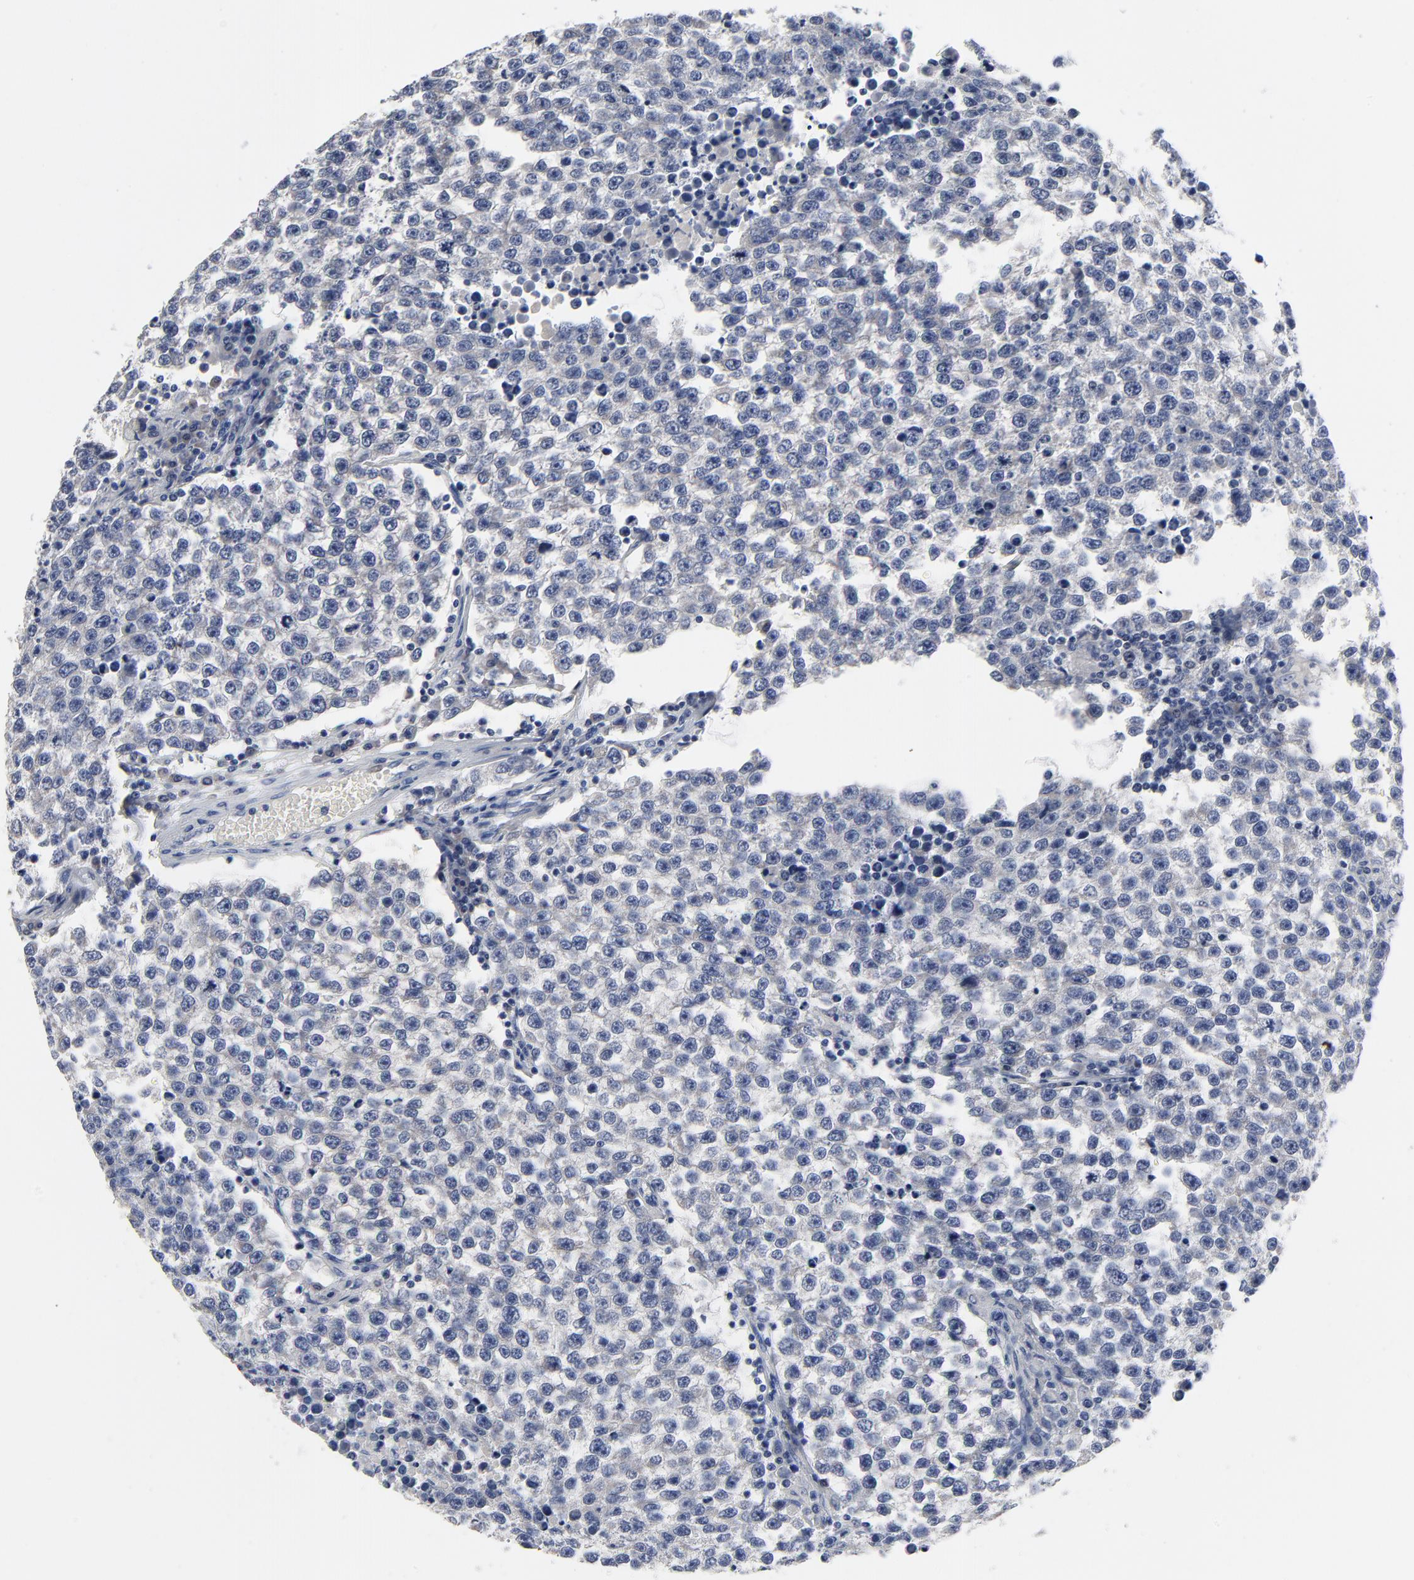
{"staining": {"intensity": "negative", "quantity": "none", "location": "none"}, "tissue": "testis cancer", "cell_type": "Tumor cells", "image_type": "cancer", "snomed": [{"axis": "morphology", "description": "Seminoma, NOS"}, {"axis": "topography", "description": "Testis"}], "caption": "Immunohistochemistry photomicrograph of neoplastic tissue: testis cancer (seminoma) stained with DAB (3,3'-diaminobenzidine) displays no significant protein staining in tumor cells. Nuclei are stained in blue.", "gene": "FBXL5", "patient": {"sex": "male", "age": 36}}